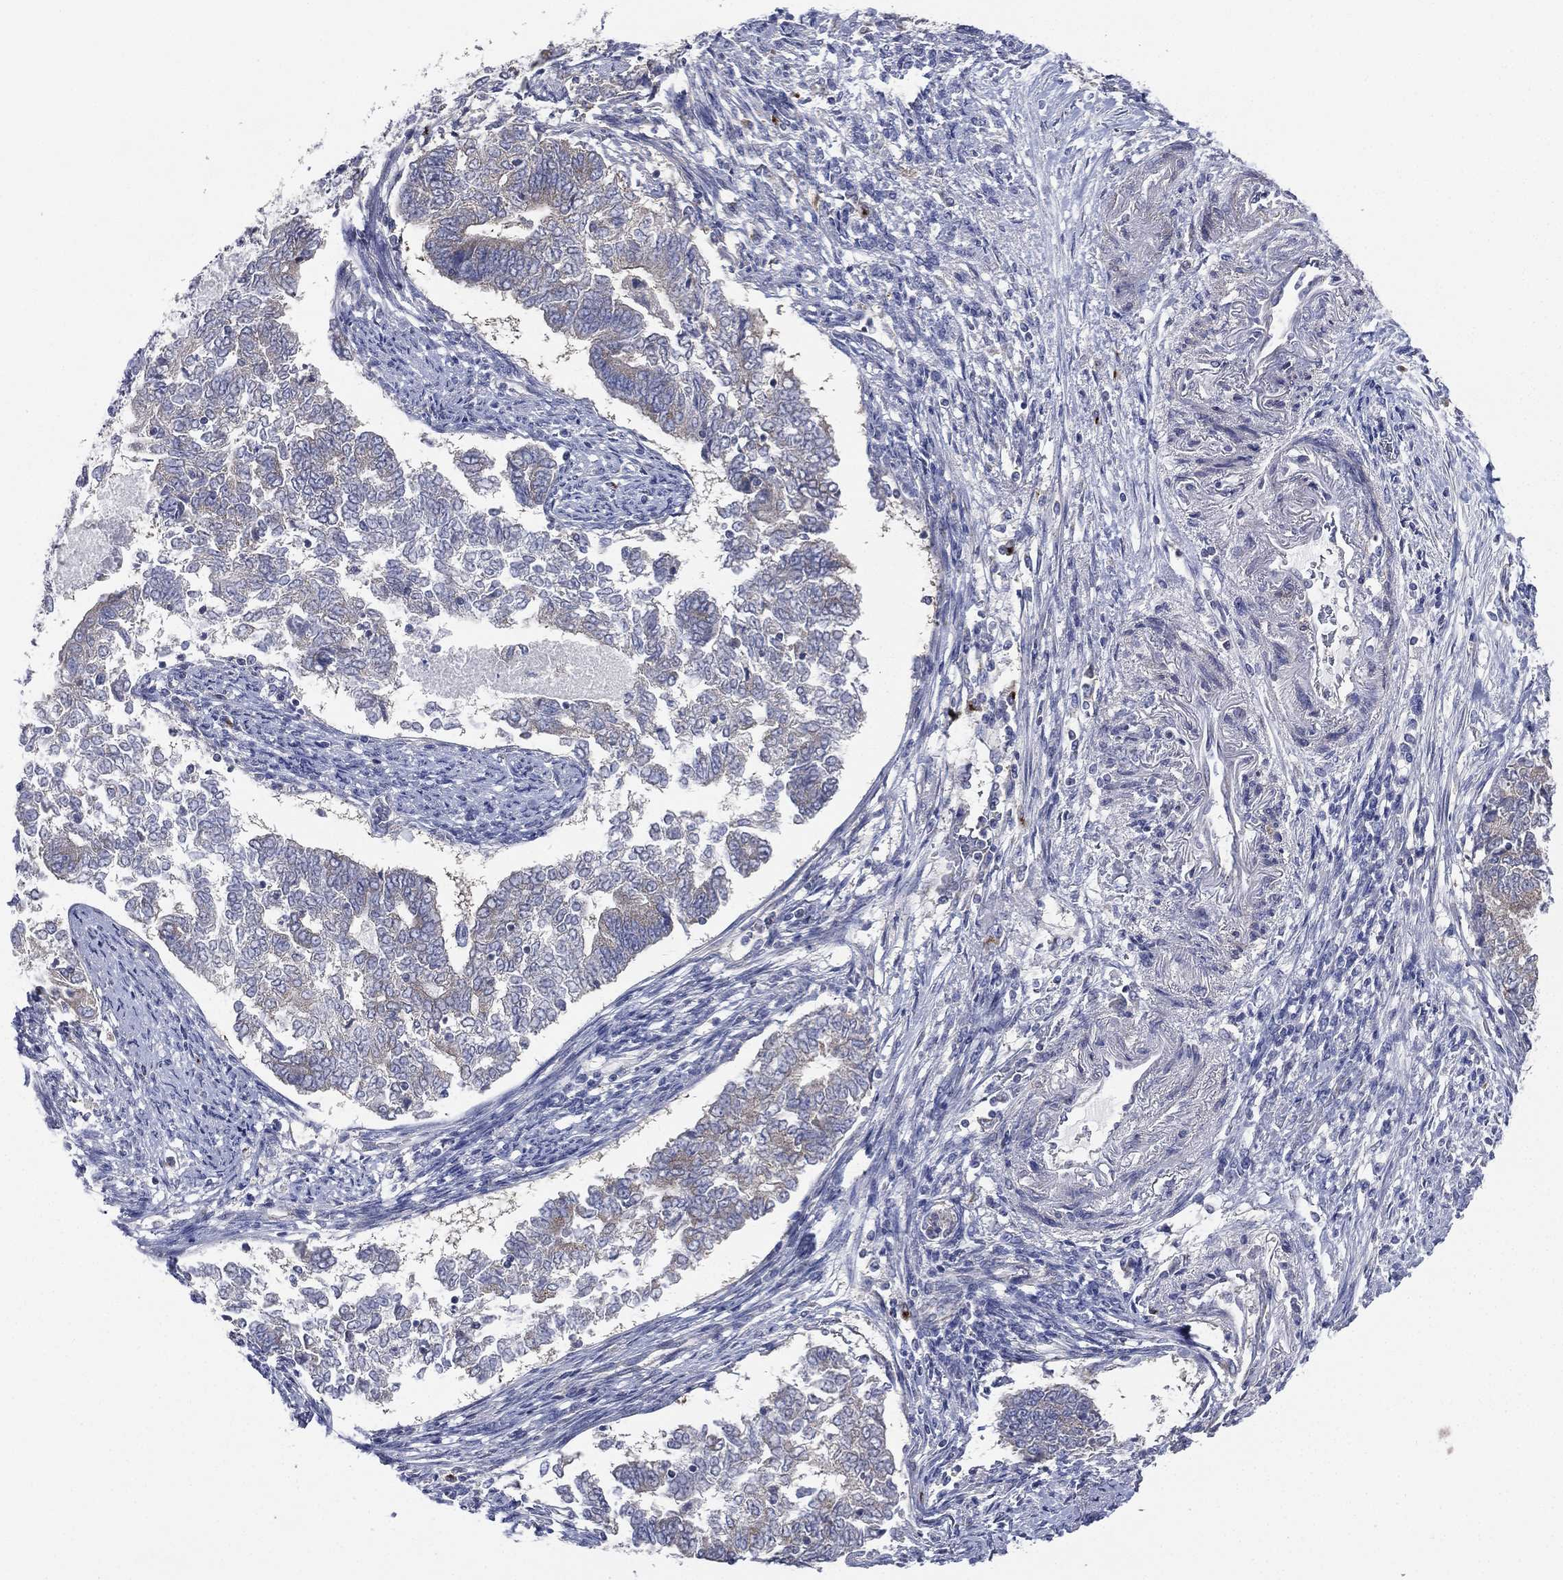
{"staining": {"intensity": "weak", "quantity": "25%-75%", "location": "cytoplasmic/membranous"}, "tissue": "endometrial cancer", "cell_type": "Tumor cells", "image_type": "cancer", "snomed": [{"axis": "morphology", "description": "Adenocarcinoma, NOS"}, {"axis": "topography", "description": "Endometrium"}], "caption": "Protein expression analysis of adenocarcinoma (endometrial) displays weak cytoplasmic/membranous staining in about 25%-75% of tumor cells.", "gene": "ATP8A2", "patient": {"sex": "female", "age": 65}}